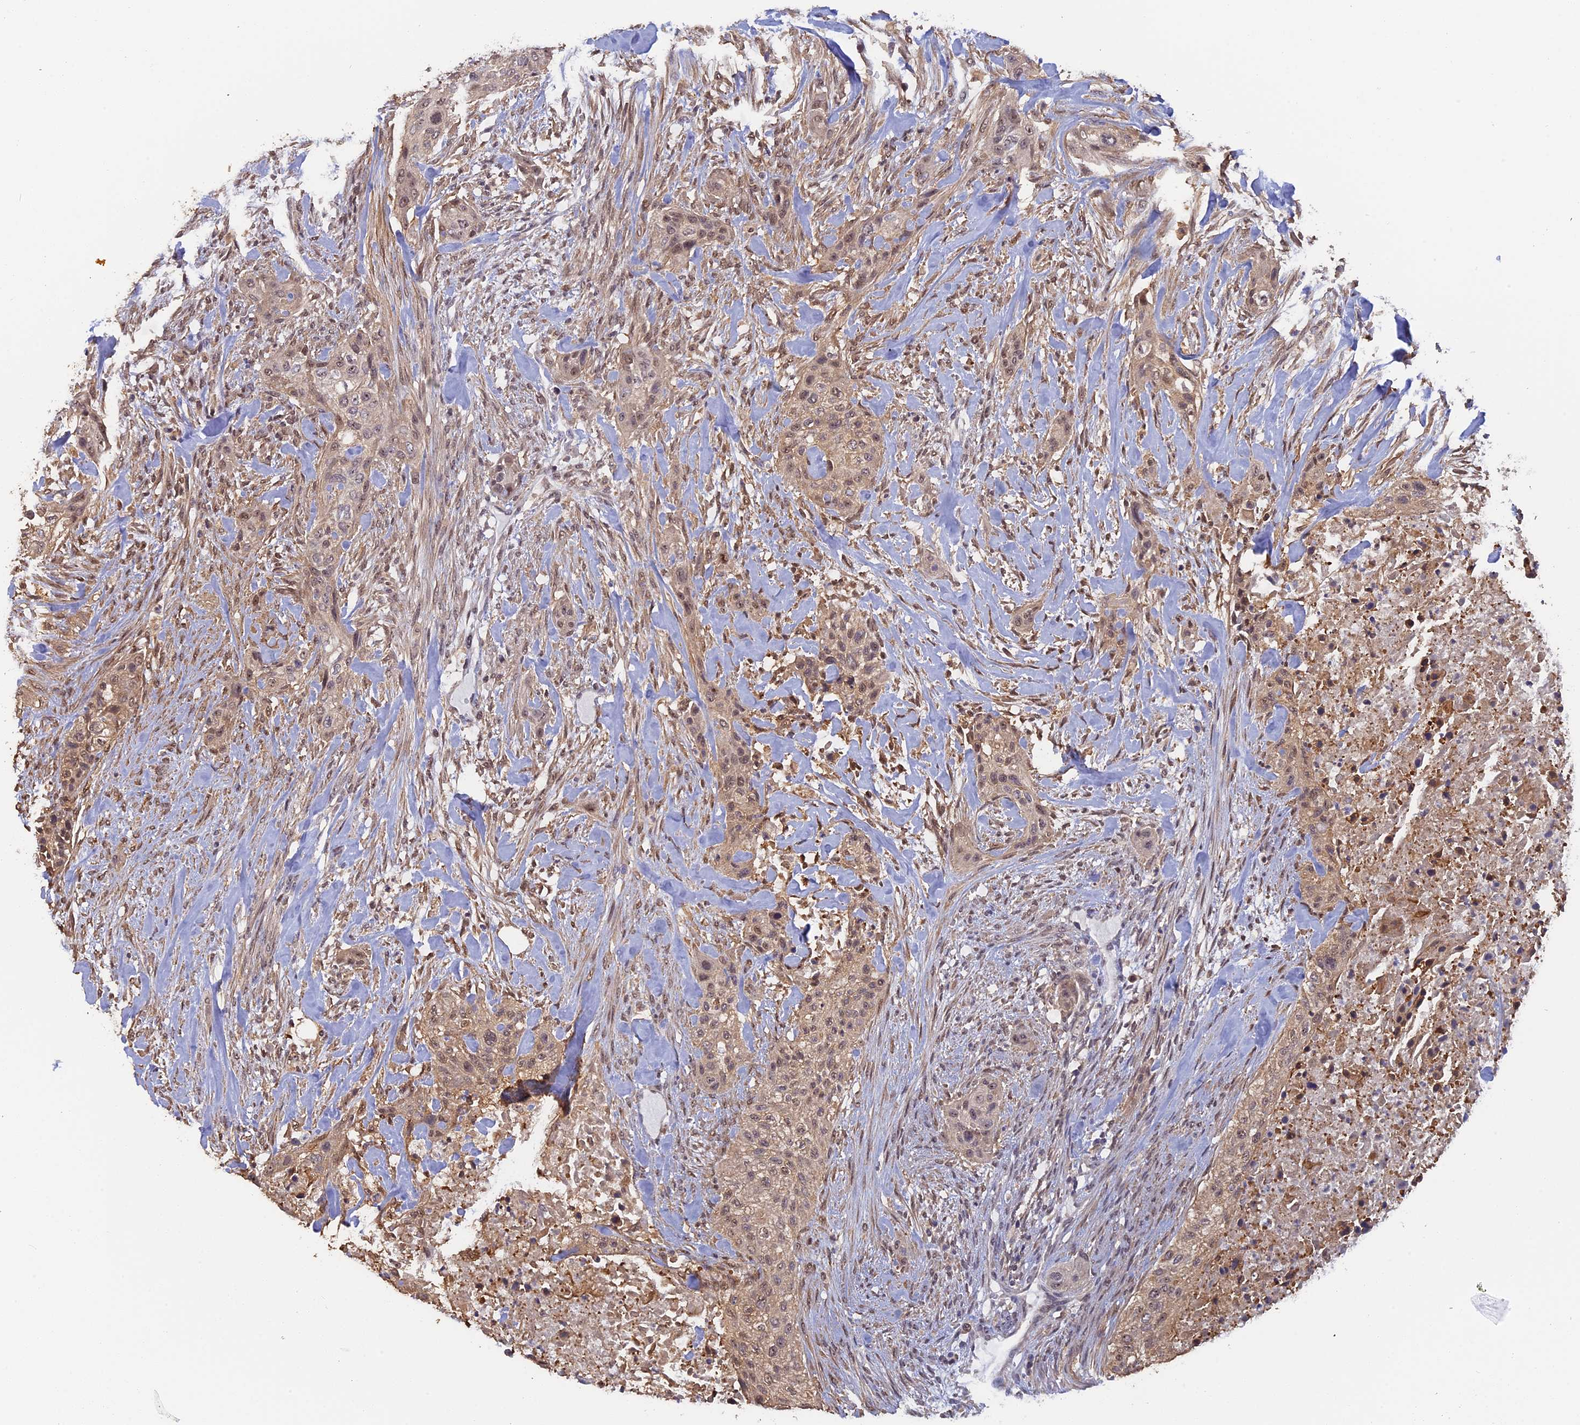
{"staining": {"intensity": "moderate", "quantity": ">75%", "location": "nuclear"}, "tissue": "urothelial cancer", "cell_type": "Tumor cells", "image_type": "cancer", "snomed": [{"axis": "morphology", "description": "Urothelial carcinoma, High grade"}, {"axis": "topography", "description": "Urinary bladder"}], "caption": "Human urothelial cancer stained with a brown dye shows moderate nuclear positive positivity in approximately >75% of tumor cells.", "gene": "FAM98C", "patient": {"sex": "male", "age": 35}}